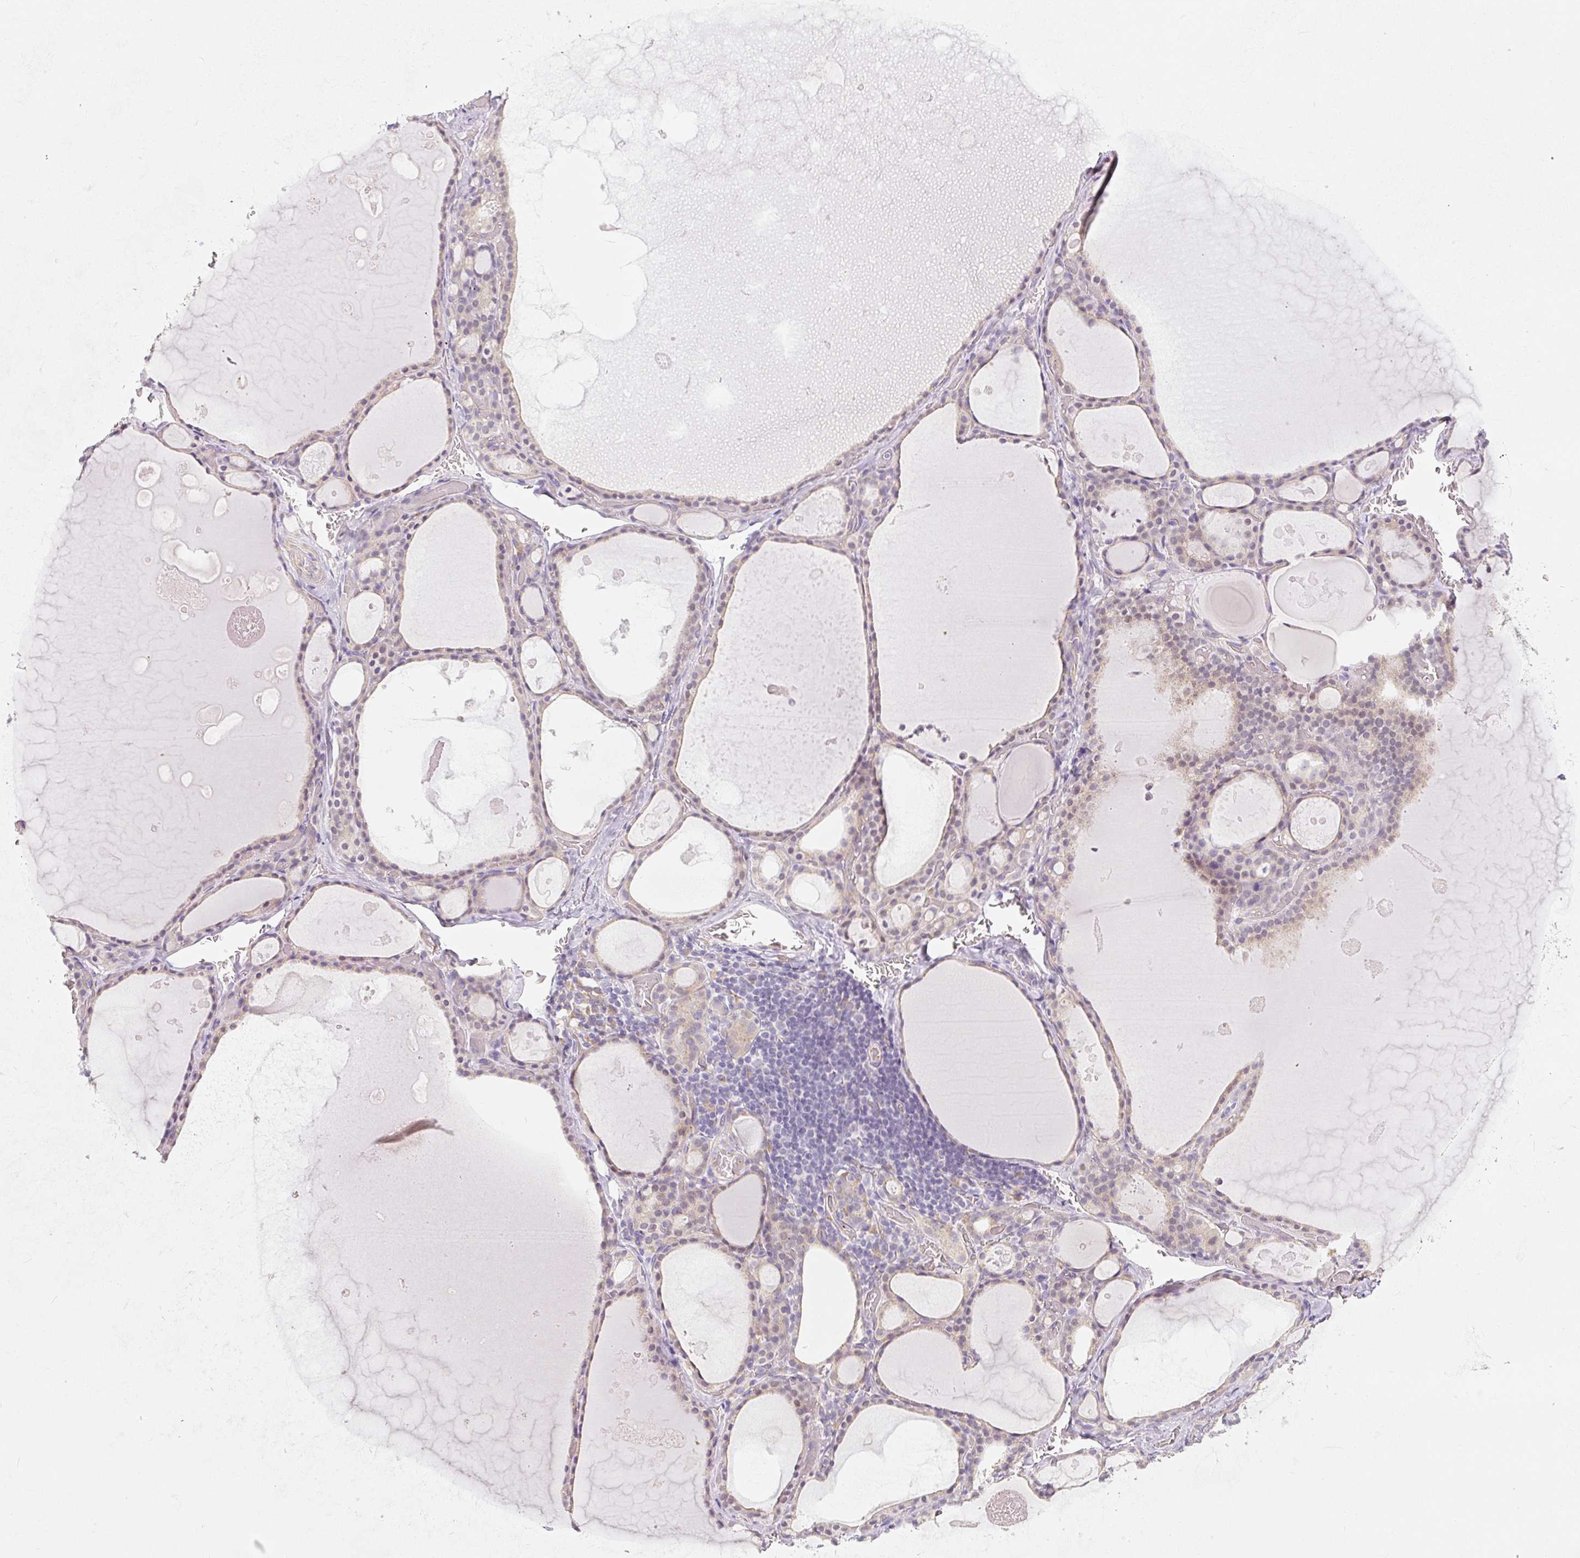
{"staining": {"intensity": "weak", "quantity": ">75%", "location": "cytoplasmic/membranous"}, "tissue": "thyroid gland", "cell_type": "Glandular cells", "image_type": "normal", "snomed": [{"axis": "morphology", "description": "Normal tissue, NOS"}, {"axis": "topography", "description": "Thyroid gland"}], "caption": "Brown immunohistochemical staining in benign thyroid gland exhibits weak cytoplasmic/membranous staining in approximately >75% of glandular cells. (DAB IHC, brown staining for protein, blue staining for nuclei).", "gene": "PWWP3B", "patient": {"sex": "male", "age": 56}}